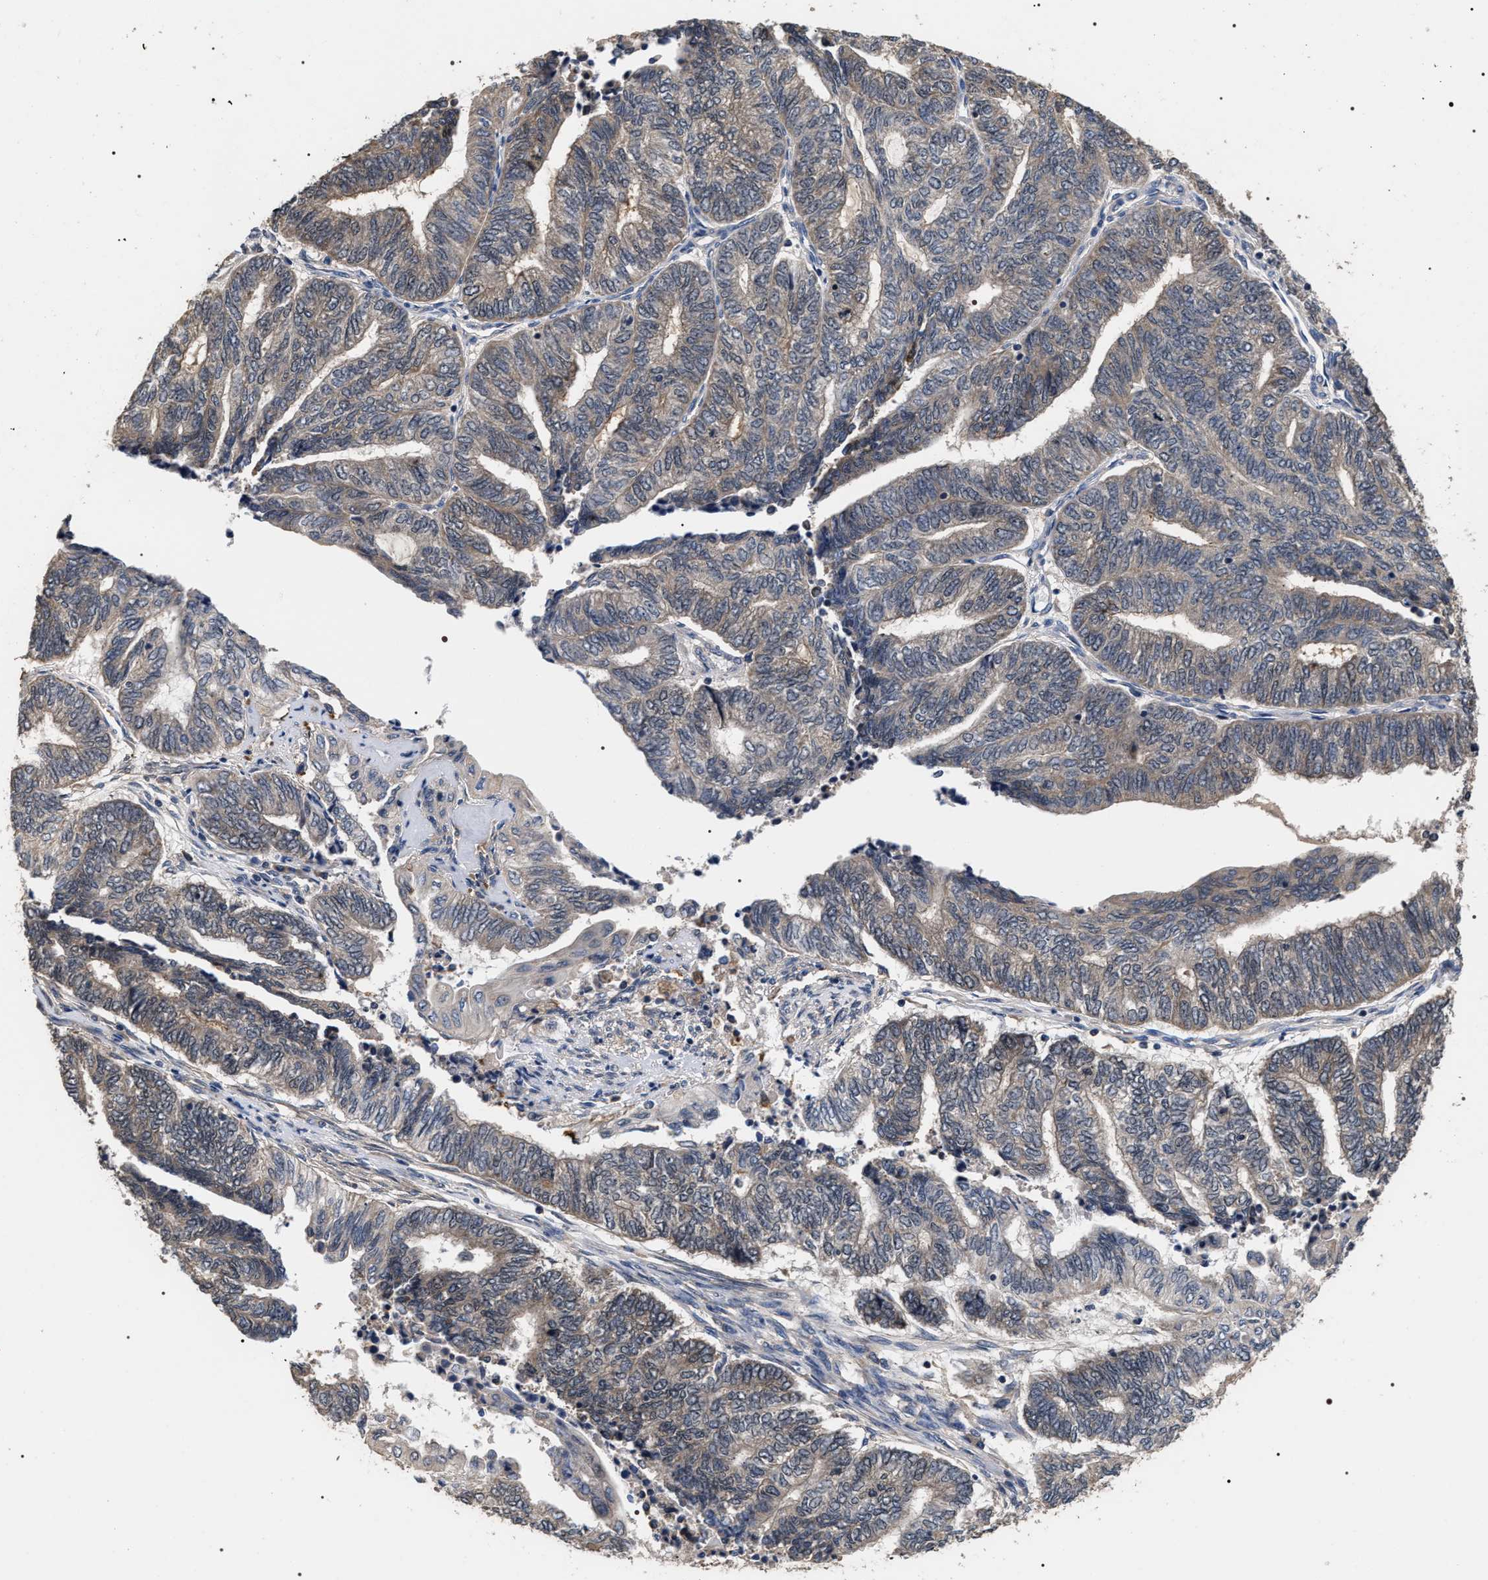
{"staining": {"intensity": "weak", "quantity": "25%-75%", "location": "cytoplasmic/membranous"}, "tissue": "endometrial cancer", "cell_type": "Tumor cells", "image_type": "cancer", "snomed": [{"axis": "morphology", "description": "Adenocarcinoma, NOS"}, {"axis": "topography", "description": "Uterus"}, {"axis": "topography", "description": "Endometrium"}], "caption": "IHC histopathology image of neoplastic tissue: human endometrial adenocarcinoma stained using immunohistochemistry (IHC) exhibits low levels of weak protein expression localized specifically in the cytoplasmic/membranous of tumor cells, appearing as a cytoplasmic/membranous brown color.", "gene": "UPF3A", "patient": {"sex": "female", "age": 70}}